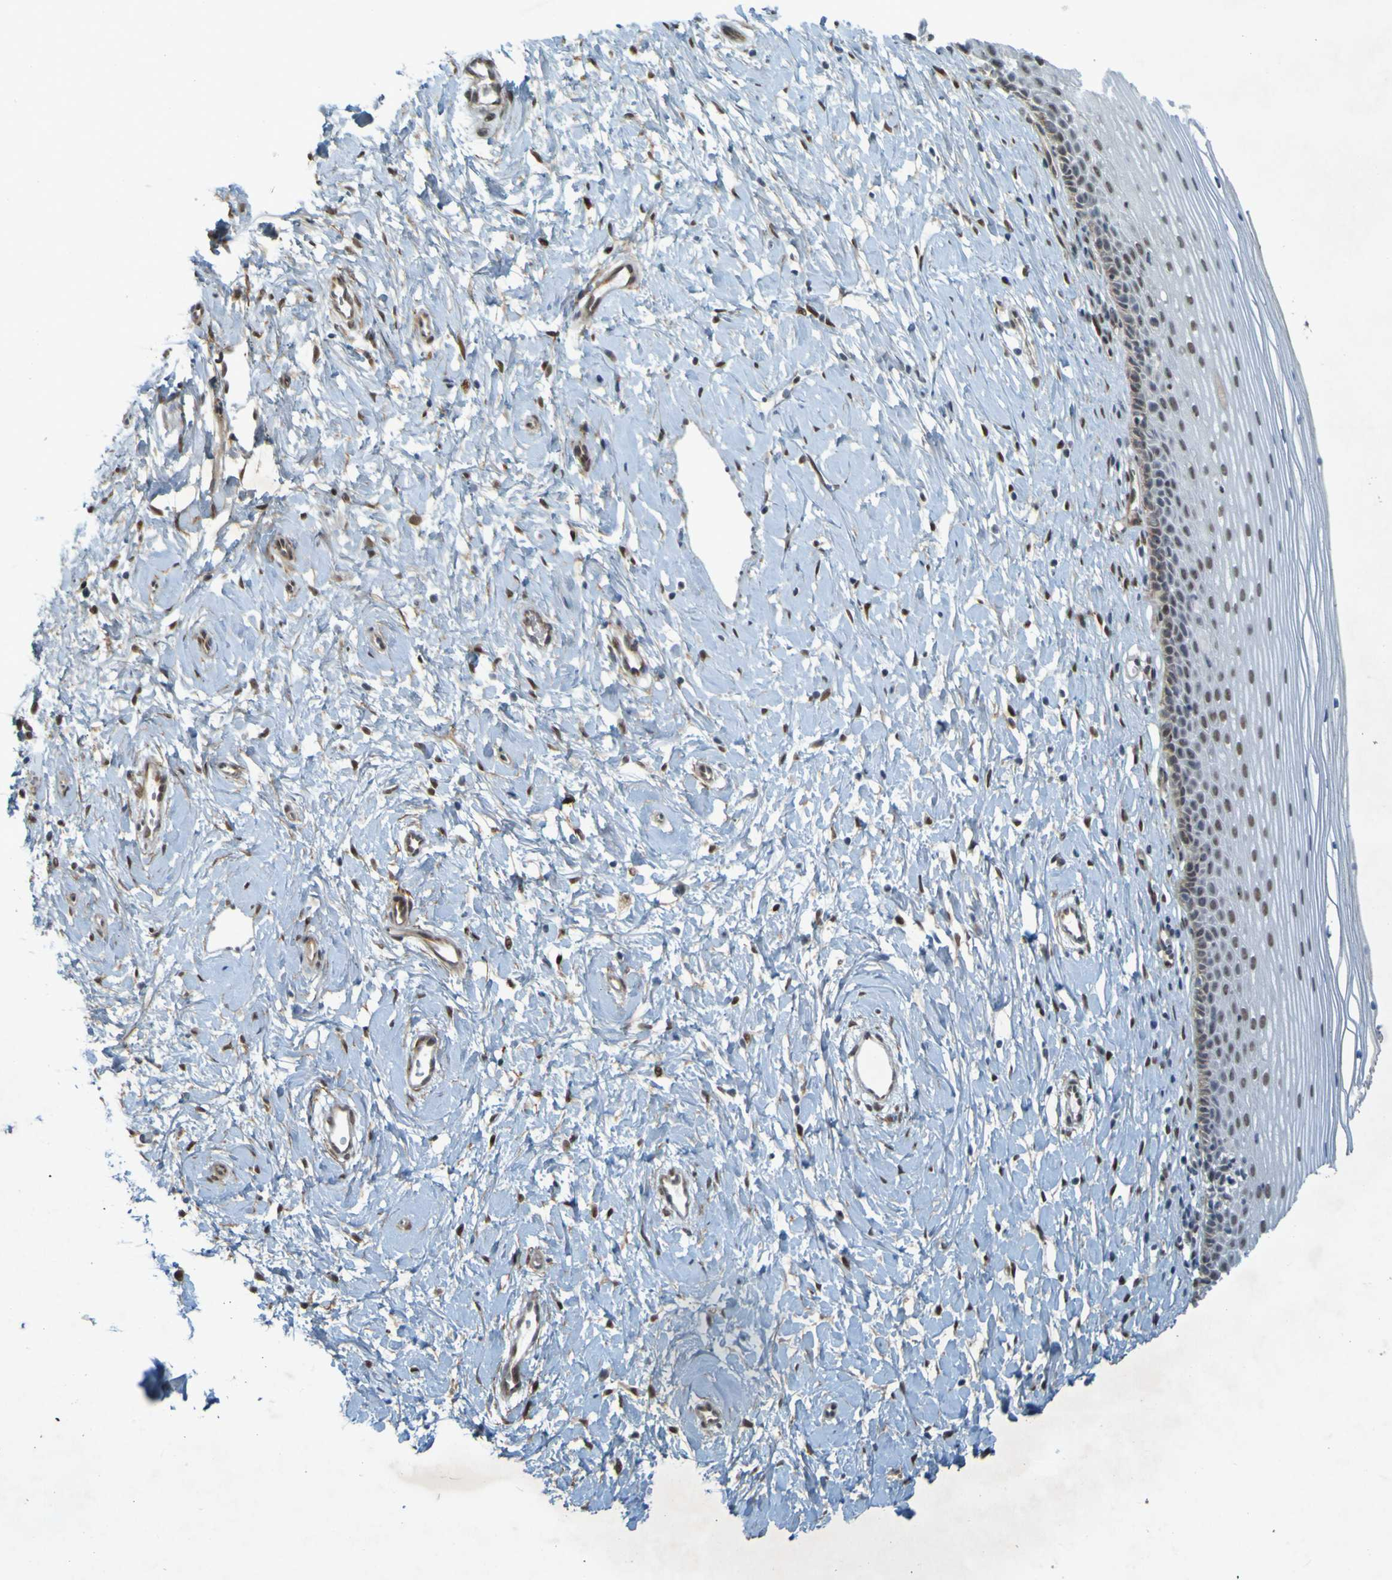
{"staining": {"intensity": "moderate", "quantity": ">75%", "location": "nuclear"}, "tissue": "cervix", "cell_type": "Glandular cells", "image_type": "normal", "snomed": [{"axis": "morphology", "description": "Normal tissue, NOS"}, {"axis": "topography", "description": "Cervix"}], "caption": "Normal cervix was stained to show a protein in brown. There is medium levels of moderate nuclear positivity in approximately >75% of glandular cells. The protein is shown in brown color, while the nuclei are stained blue.", "gene": "MCPH1", "patient": {"sex": "female", "age": 39}}